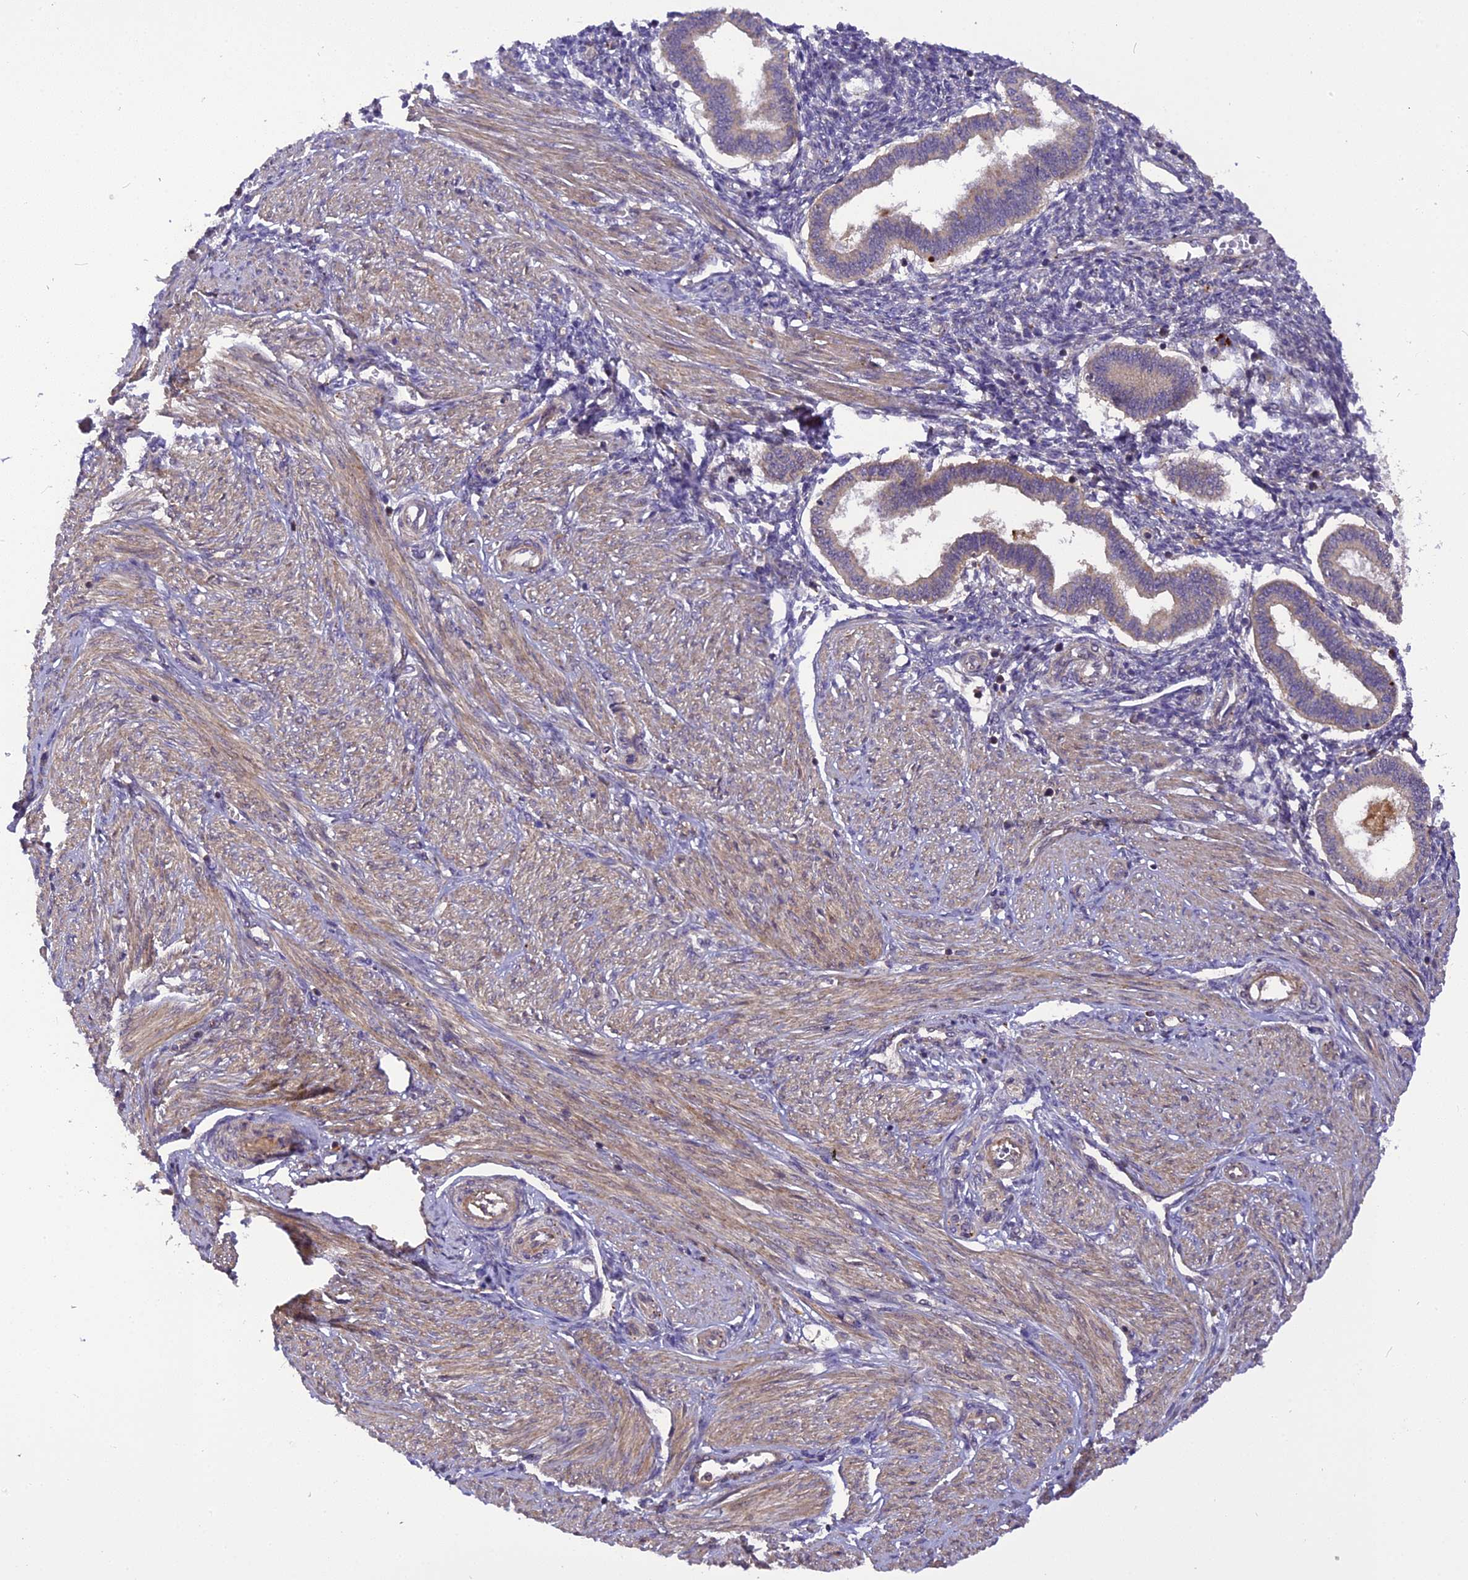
{"staining": {"intensity": "weak", "quantity": "<25%", "location": "cytoplasmic/membranous"}, "tissue": "endometrium", "cell_type": "Cells in endometrial stroma", "image_type": "normal", "snomed": [{"axis": "morphology", "description": "Normal tissue, NOS"}, {"axis": "topography", "description": "Endometrium"}], "caption": "Cells in endometrial stroma are negative for protein expression in unremarkable human endometrium. Nuclei are stained in blue.", "gene": "FNIP2", "patient": {"sex": "female", "age": 24}}